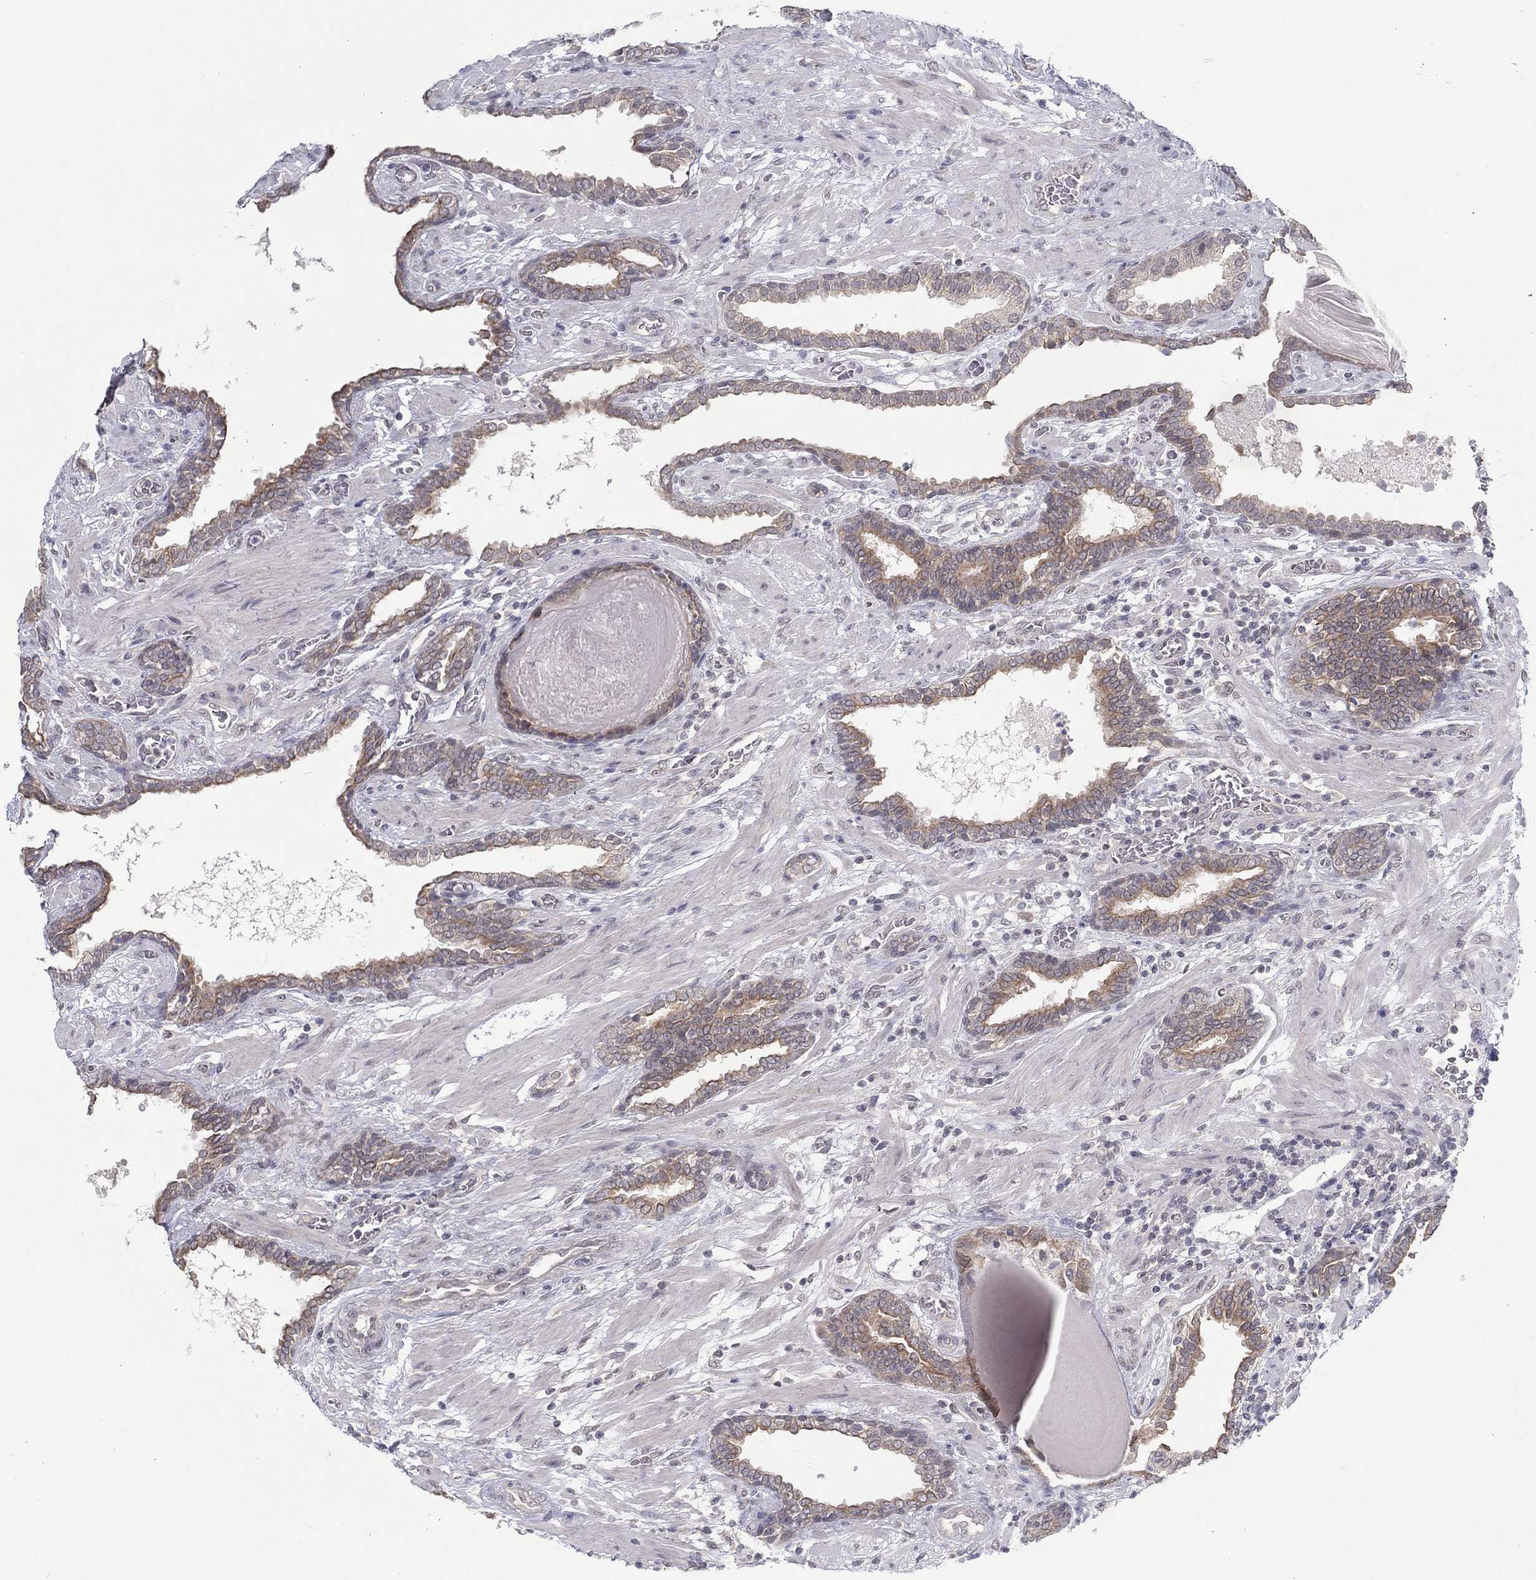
{"staining": {"intensity": "moderate", "quantity": "25%-75%", "location": "cytoplasmic/membranous"}, "tissue": "prostate cancer", "cell_type": "Tumor cells", "image_type": "cancer", "snomed": [{"axis": "morphology", "description": "Adenocarcinoma, Low grade"}, {"axis": "topography", "description": "Prostate"}], "caption": "A high-resolution micrograph shows immunohistochemistry staining of prostate low-grade adenocarcinoma, which reveals moderate cytoplasmic/membranous expression in about 25%-75% of tumor cells. (IHC, brightfield microscopy, high magnification).", "gene": "SLC22A2", "patient": {"sex": "male", "age": 69}}